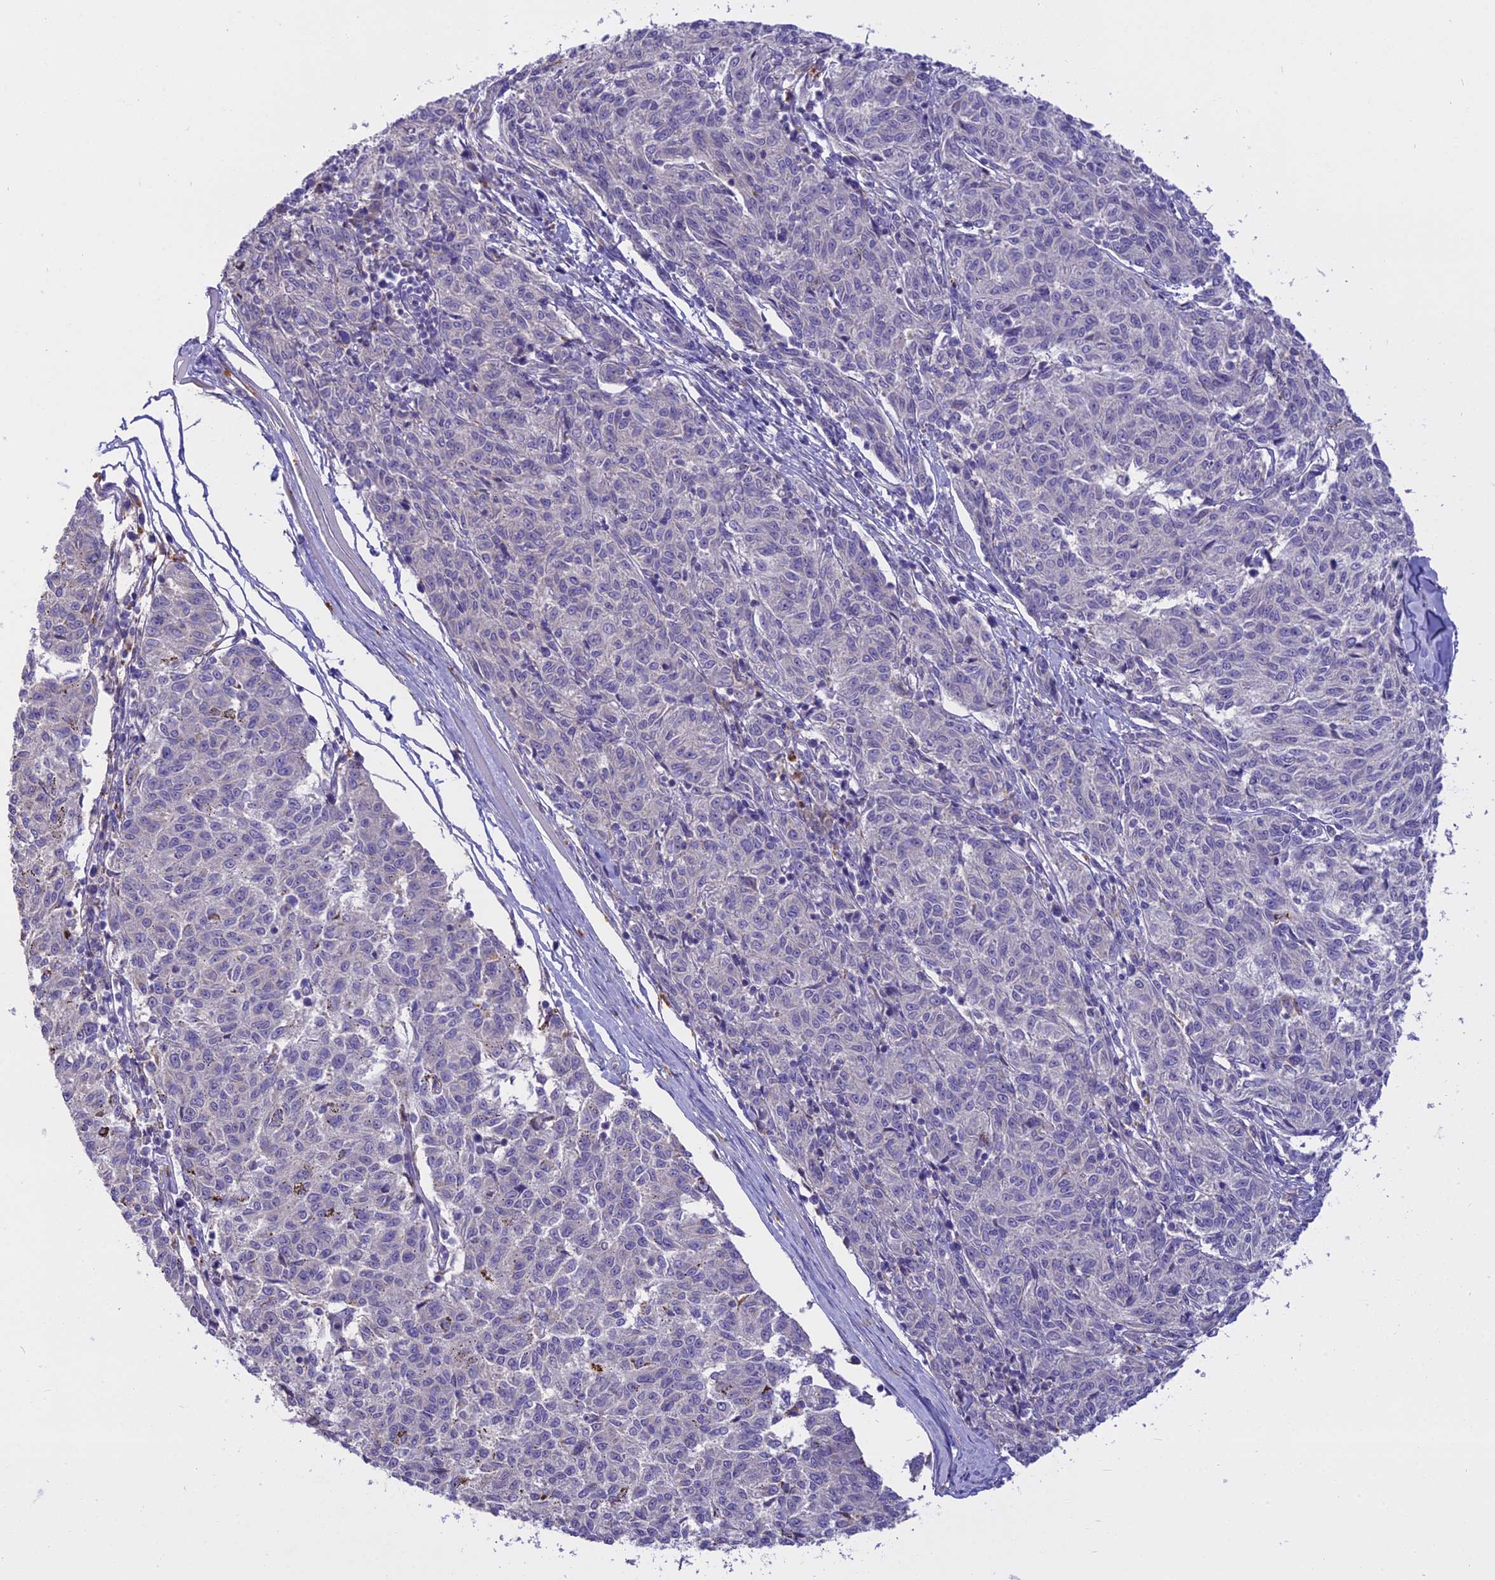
{"staining": {"intensity": "negative", "quantity": "none", "location": "none"}, "tissue": "melanoma", "cell_type": "Tumor cells", "image_type": "cancer", "snomed": [{"axis": "morphology", "description": "Malignant melanoma, NOS"}, {"axis": "topography", "description": "Skin"}], "caption": "Human malignant melanoma stained for a protein using immunohistochemistry exhibits no staining in tumor cells.", "gene": "LYPD6", "patient": {"sex": "female", "age": 72}}